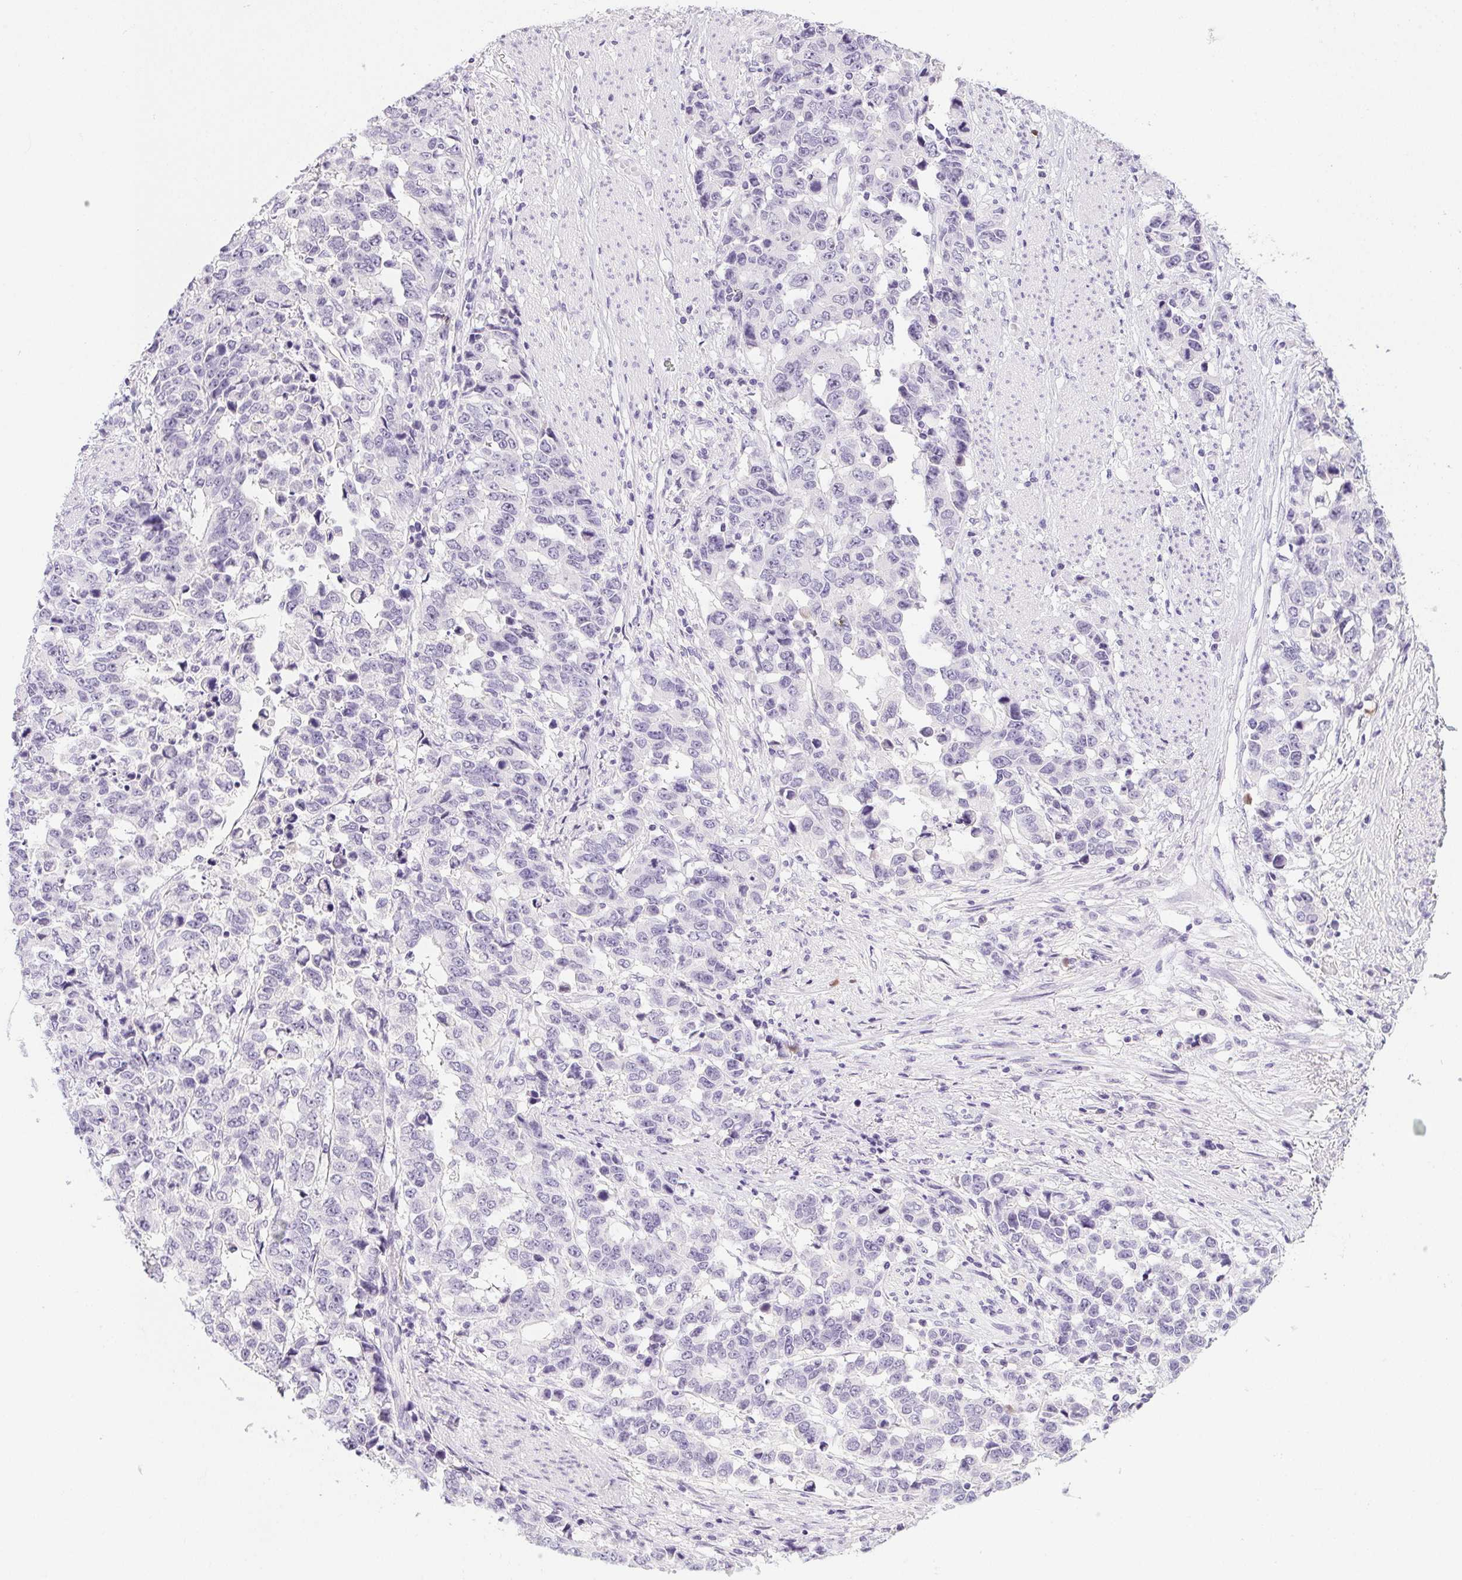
{"staining": {"intensity": "negative", "quantity": "none", "location": "none"}, "tissue": "stomach cancer", "cell_type": "Tumor cells", "image_type": "cancer", "snomed": [{"axis": "morphology", "description": "Adenocarcinoma, NOS"}, {"axis": "topography", "description": "Stomach, upper"}], "caption": "Tumor cells are negative for brown protein staining in stomach cancer (adenocarcinoma). (DAB (3,3'-diaminobenzidine) IHC visualized using brightfield microscopy, high magnification).", "gene": "ST8SIA3", "patient": {"sex": "male", "age": 69}}